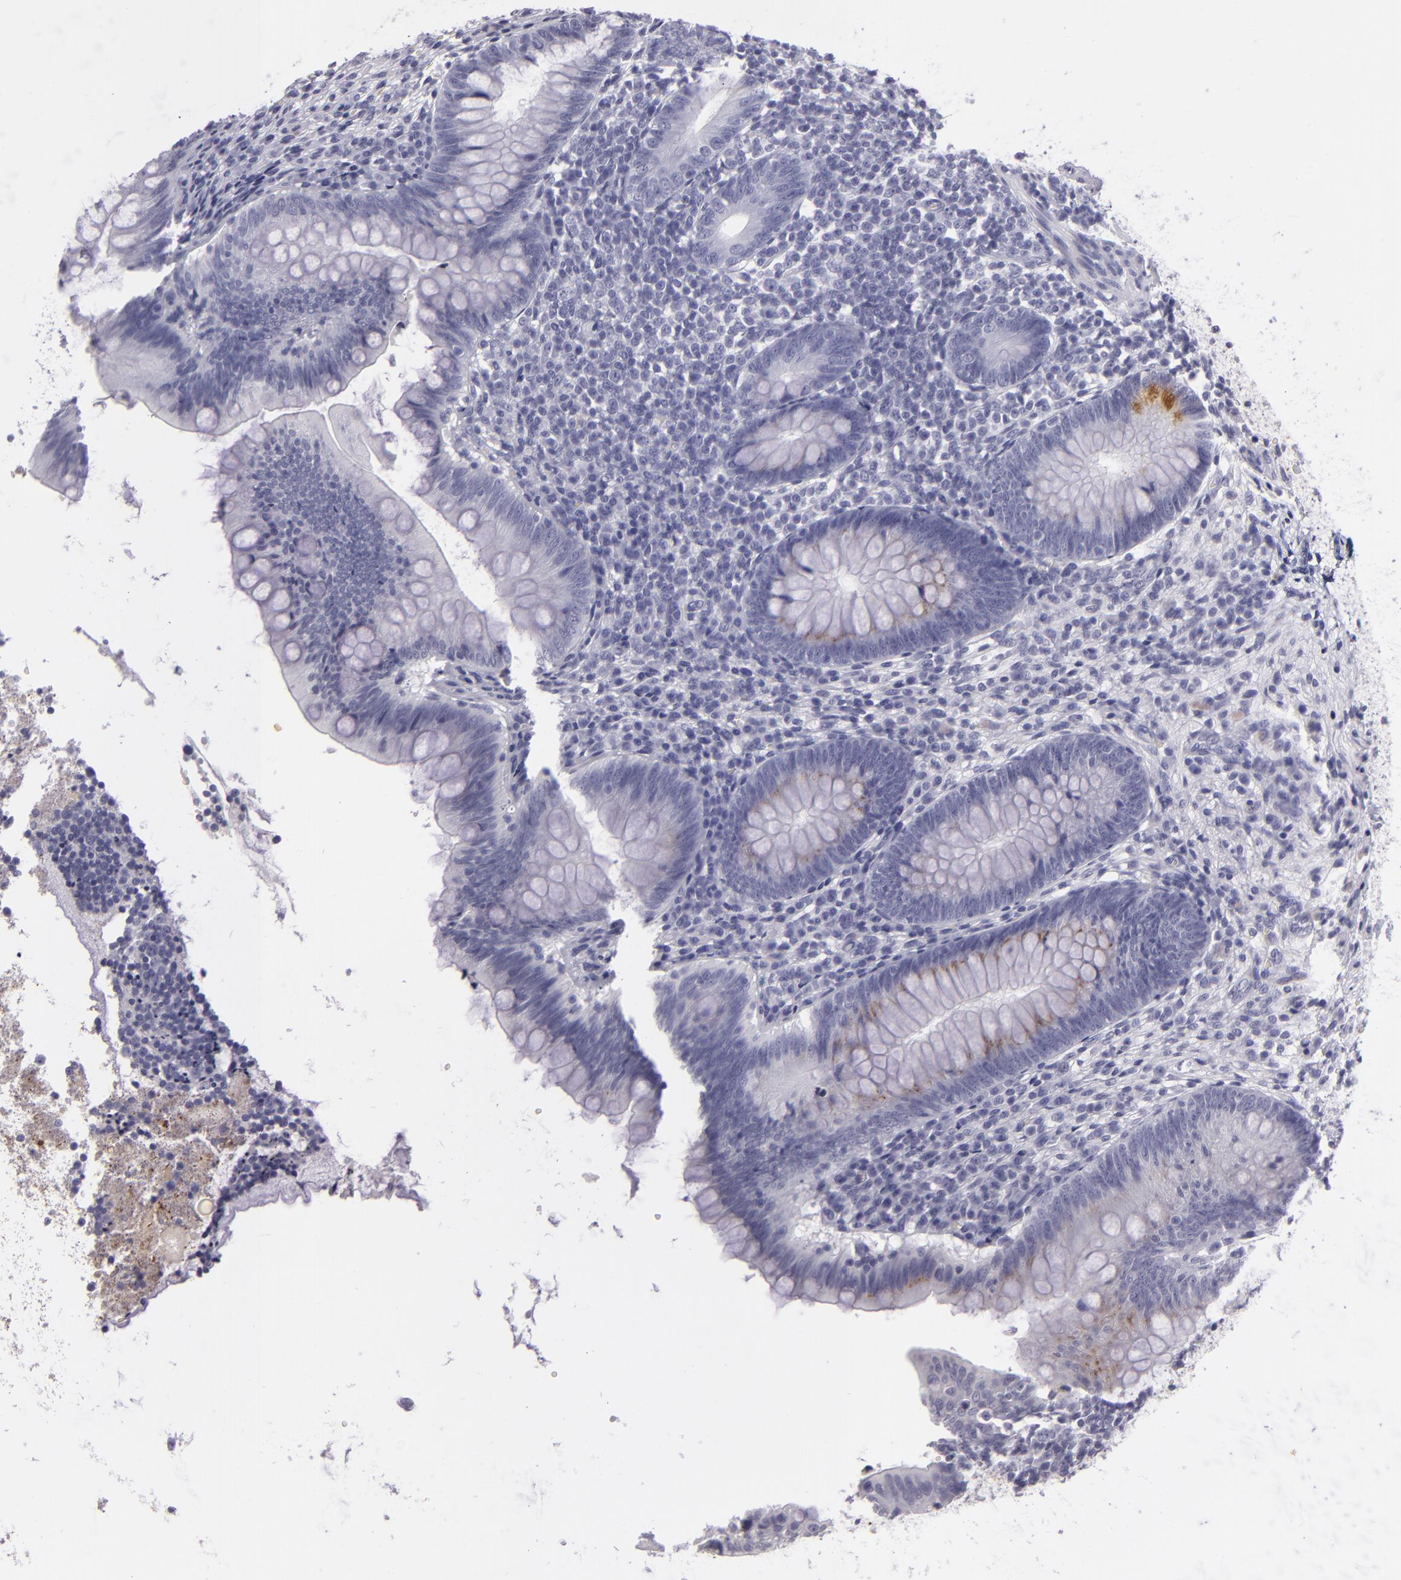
{"staining": {"intensity": "moderate", "quantity": "<25%", "location": "cytoplasmic/membranous"}, "tissue": "appendix", "cell_type": "Glandular cells", "image_type": "normal", "snomed": [{"axis": "morphology", "description": "Normal tissue, NOS"}, {"axis": "topography", "description": "Appendix"}], "caption": "IHC photomicrograph of benign appendix: appendix stained using IHC shows low levels of moderate protein expression localized specifically in the cytoplasmic/membranous of glandular cells, appearing as a cytoplasmic/membranous brown color.", "gene": "EGFL6", "patient": {"sex": "female", "age": 66}}